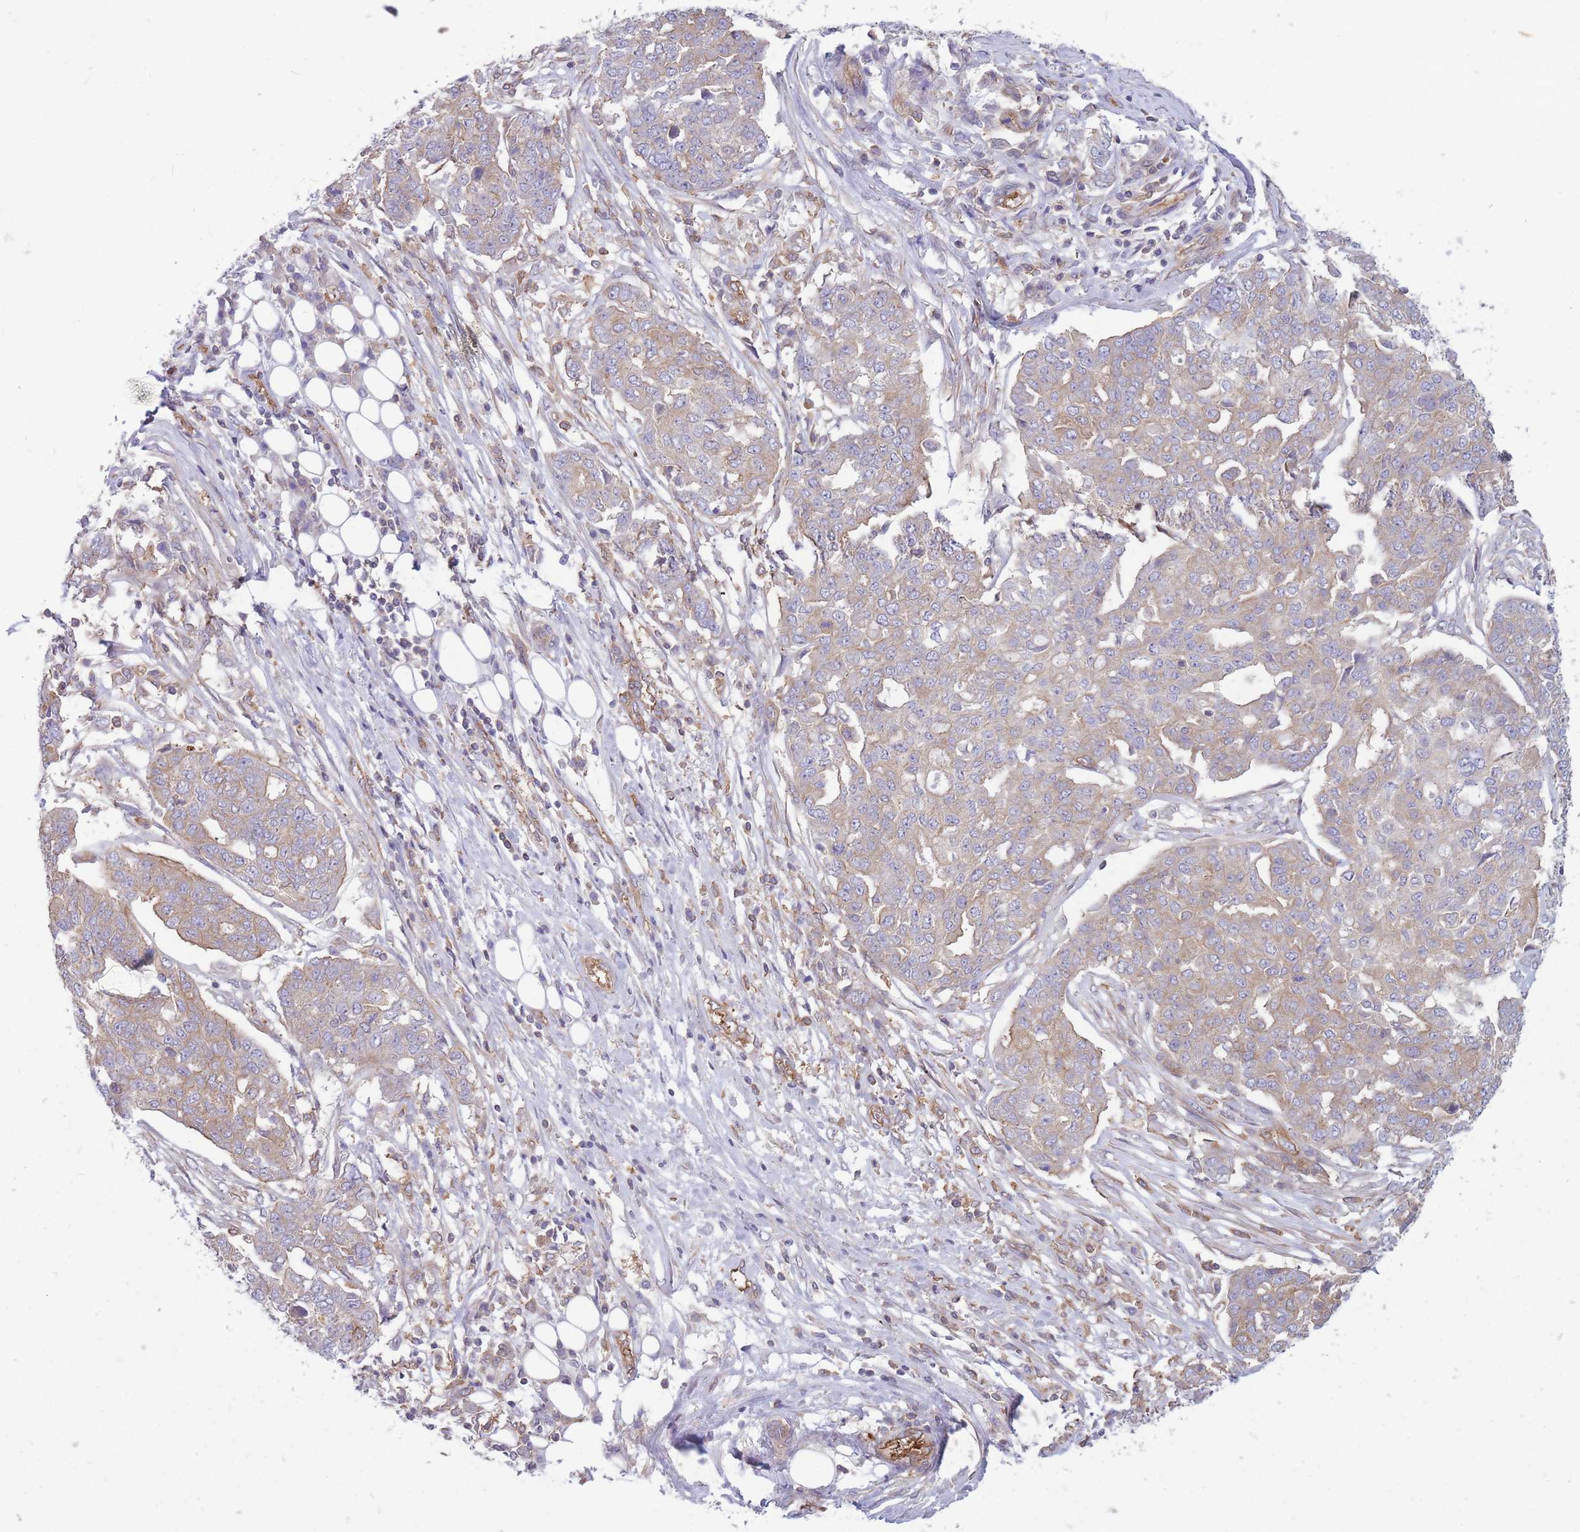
{"staining": {"intensity": "weak", "quantity": "25%-75%", "location": "cytoplasmic/membranous"}, "tissue": "ovarian cancer", "cell_type": "Tumor cells", "image_type": "cancer", "snomed": [{"axis": "morphology", "description": "Cystadenocarcinoma, serous, NOS"}, {"axis": "topography", "description": "Soft tissue"}, {"axis": "topography", "description": "Ovary"}], "caption": "Protein staining of ovarian cancer (serous cystadenocarcinoma) tissue exhibits weak cytoplasmic/membranous staining in approximately 25%-75% of tumor cells.", "gene": "GGA1", "patient": {"sex": "female", "age": 57}}